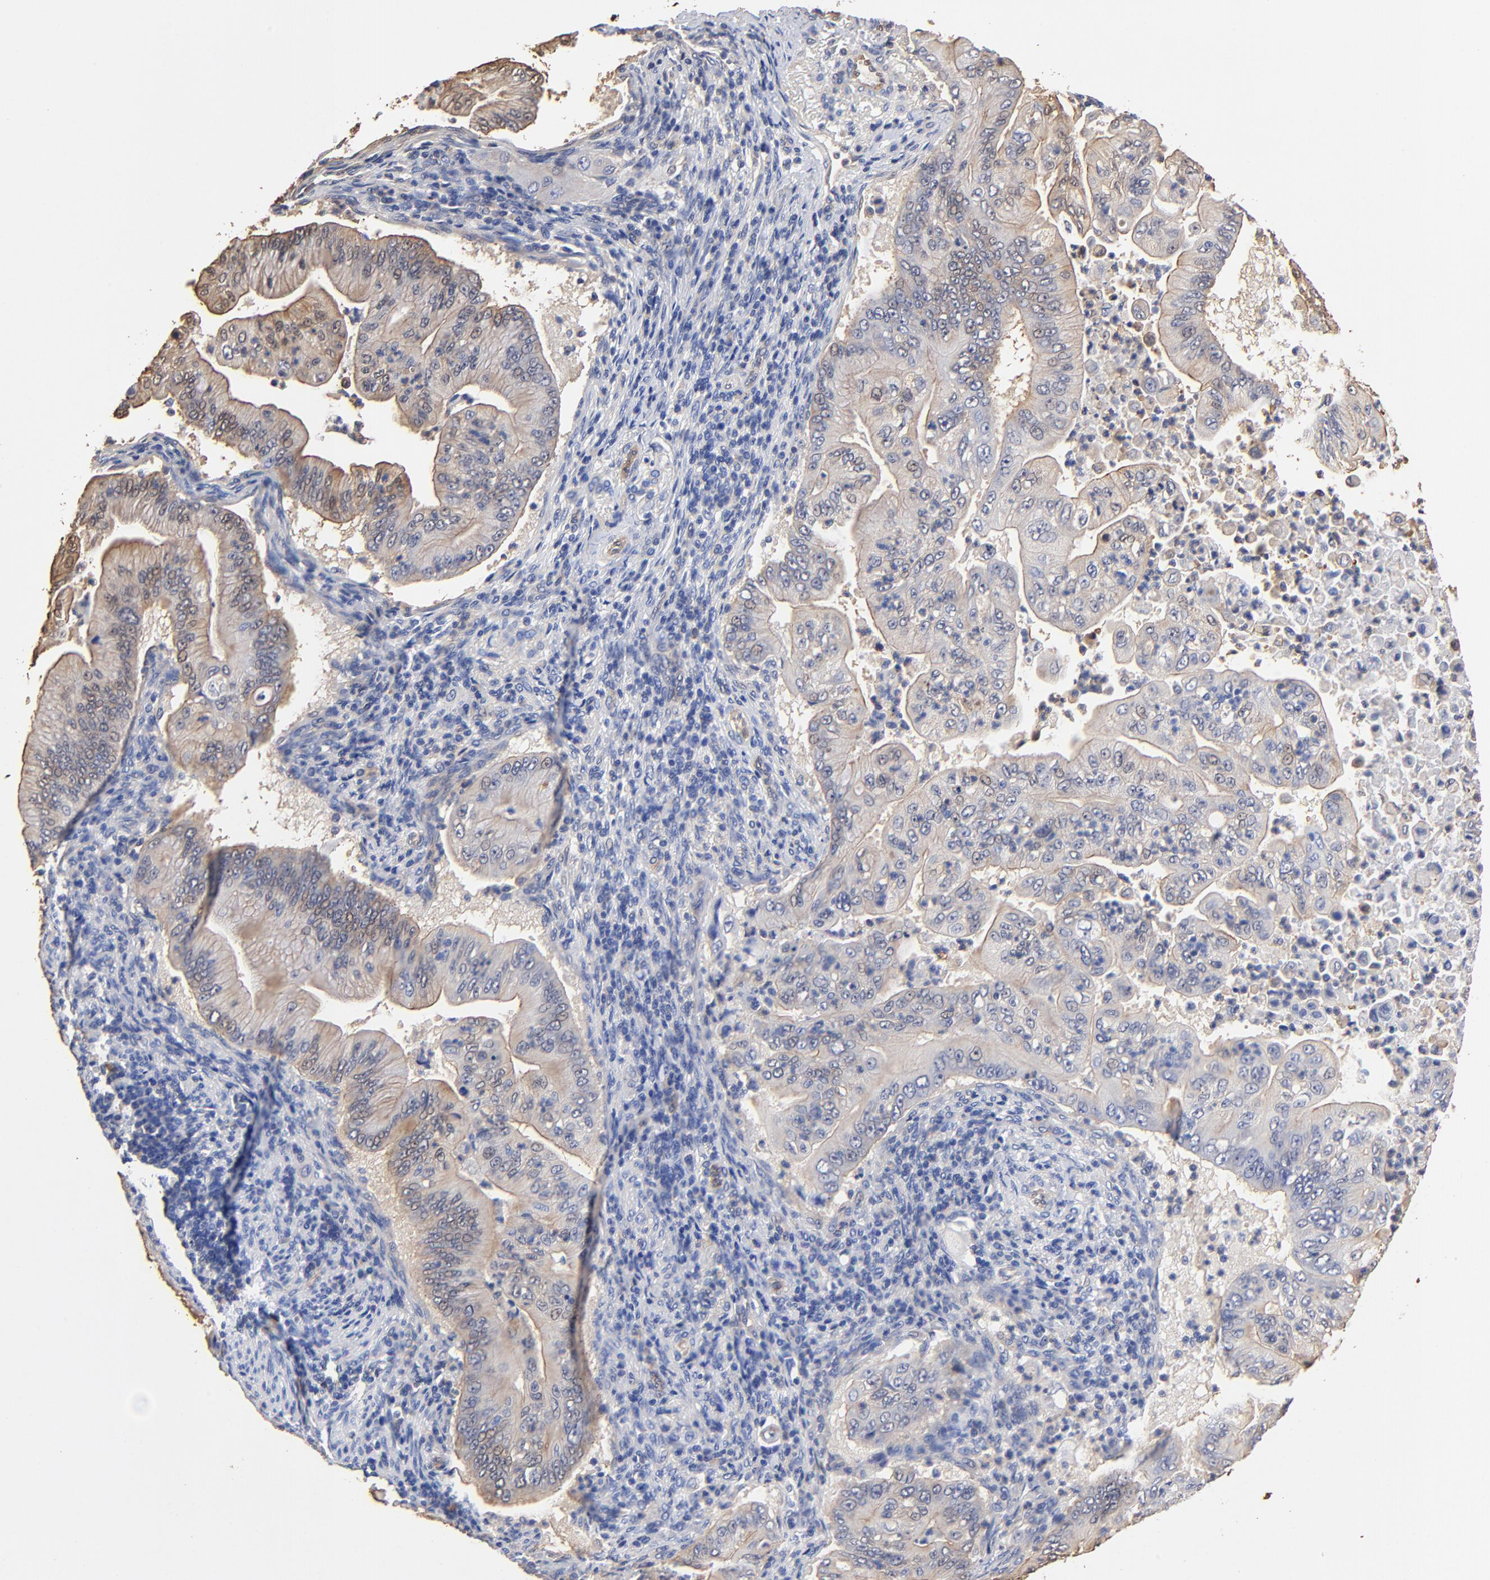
{"staining": {"intensity": "weak", "quantity": "<25%", "location": "cytoplasmic/membranous"}, "tissue": "pancreatic cancer", "cell_type": "Tumor cells", "image_type": "cancer", "snomed": [{"axis": "morphology", "description": "Adenocarcinoma, NOS"}, {"axis": "topography", "description": "Pancreas"}], "caption": "Photomicrograph shows no significant protein staining in tumor cells of adenocarcinoma (pancreatic). The staining is performed using DAB brown chromogen with nuclei counter-stained in using hematoxylin.", "gene": "TAGLN2", "patient": {"sex": "male", "age": 62}}